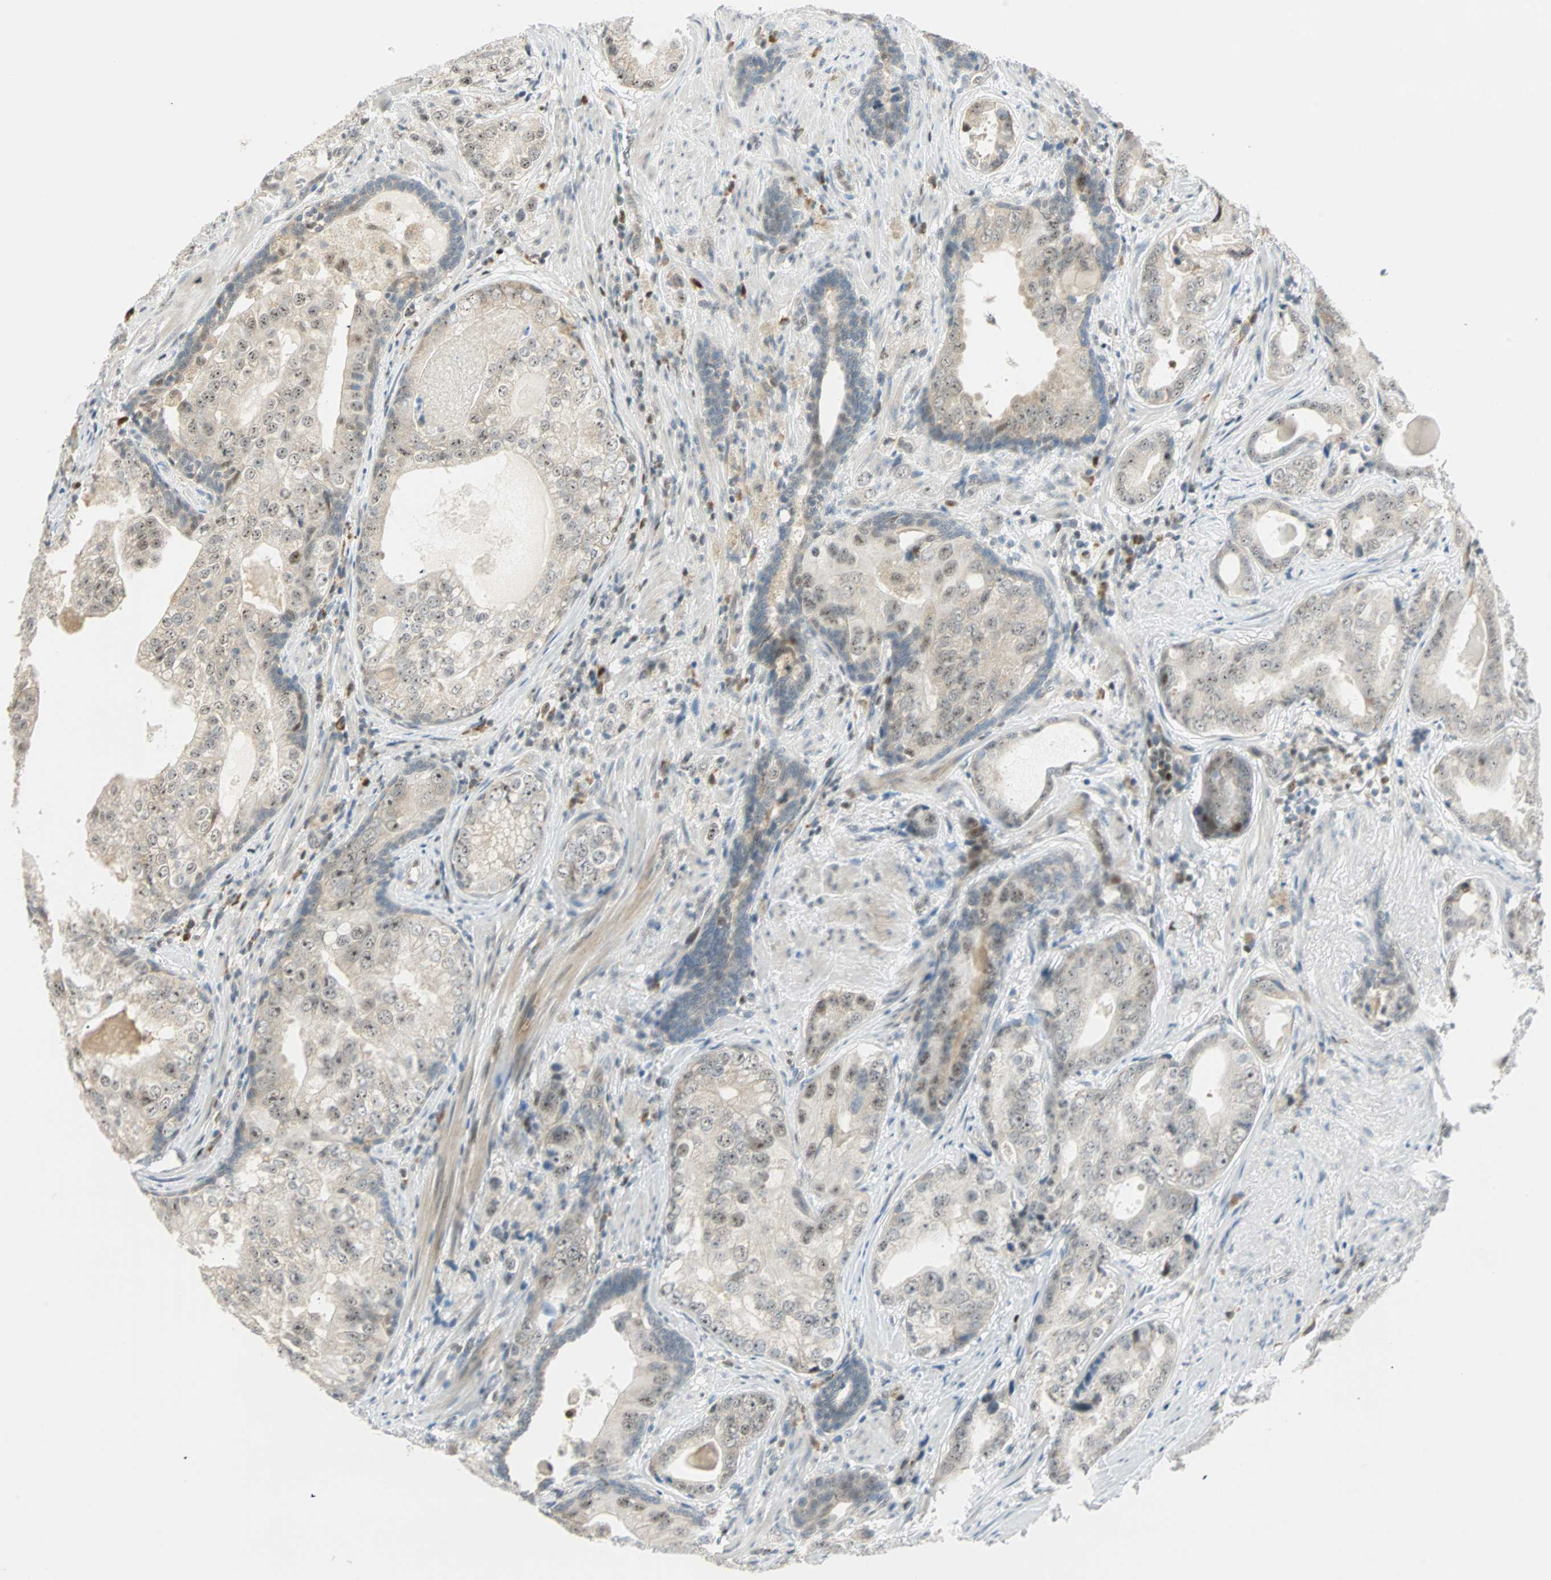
{"staining": {"intensity": "weak", "quantity": "<25%", "location": "cytoplasmic/membranous"}, "tissue": "prostate cancer", "cell_type": "Tumor cells", "image_type": "cancer", "snomed": [{"axis": "morphology", "description": "Adenocarcinoma, High grade"}, {"axis": "topography", "description": "Prostate"}], "caption": "Immunohistochemical staining of high-grade adenocarcinoma (prostate) exhibits no significant expression in tumor cells.", "gene": "MSX2", "patient": {"sex": "male", "age": 66}}